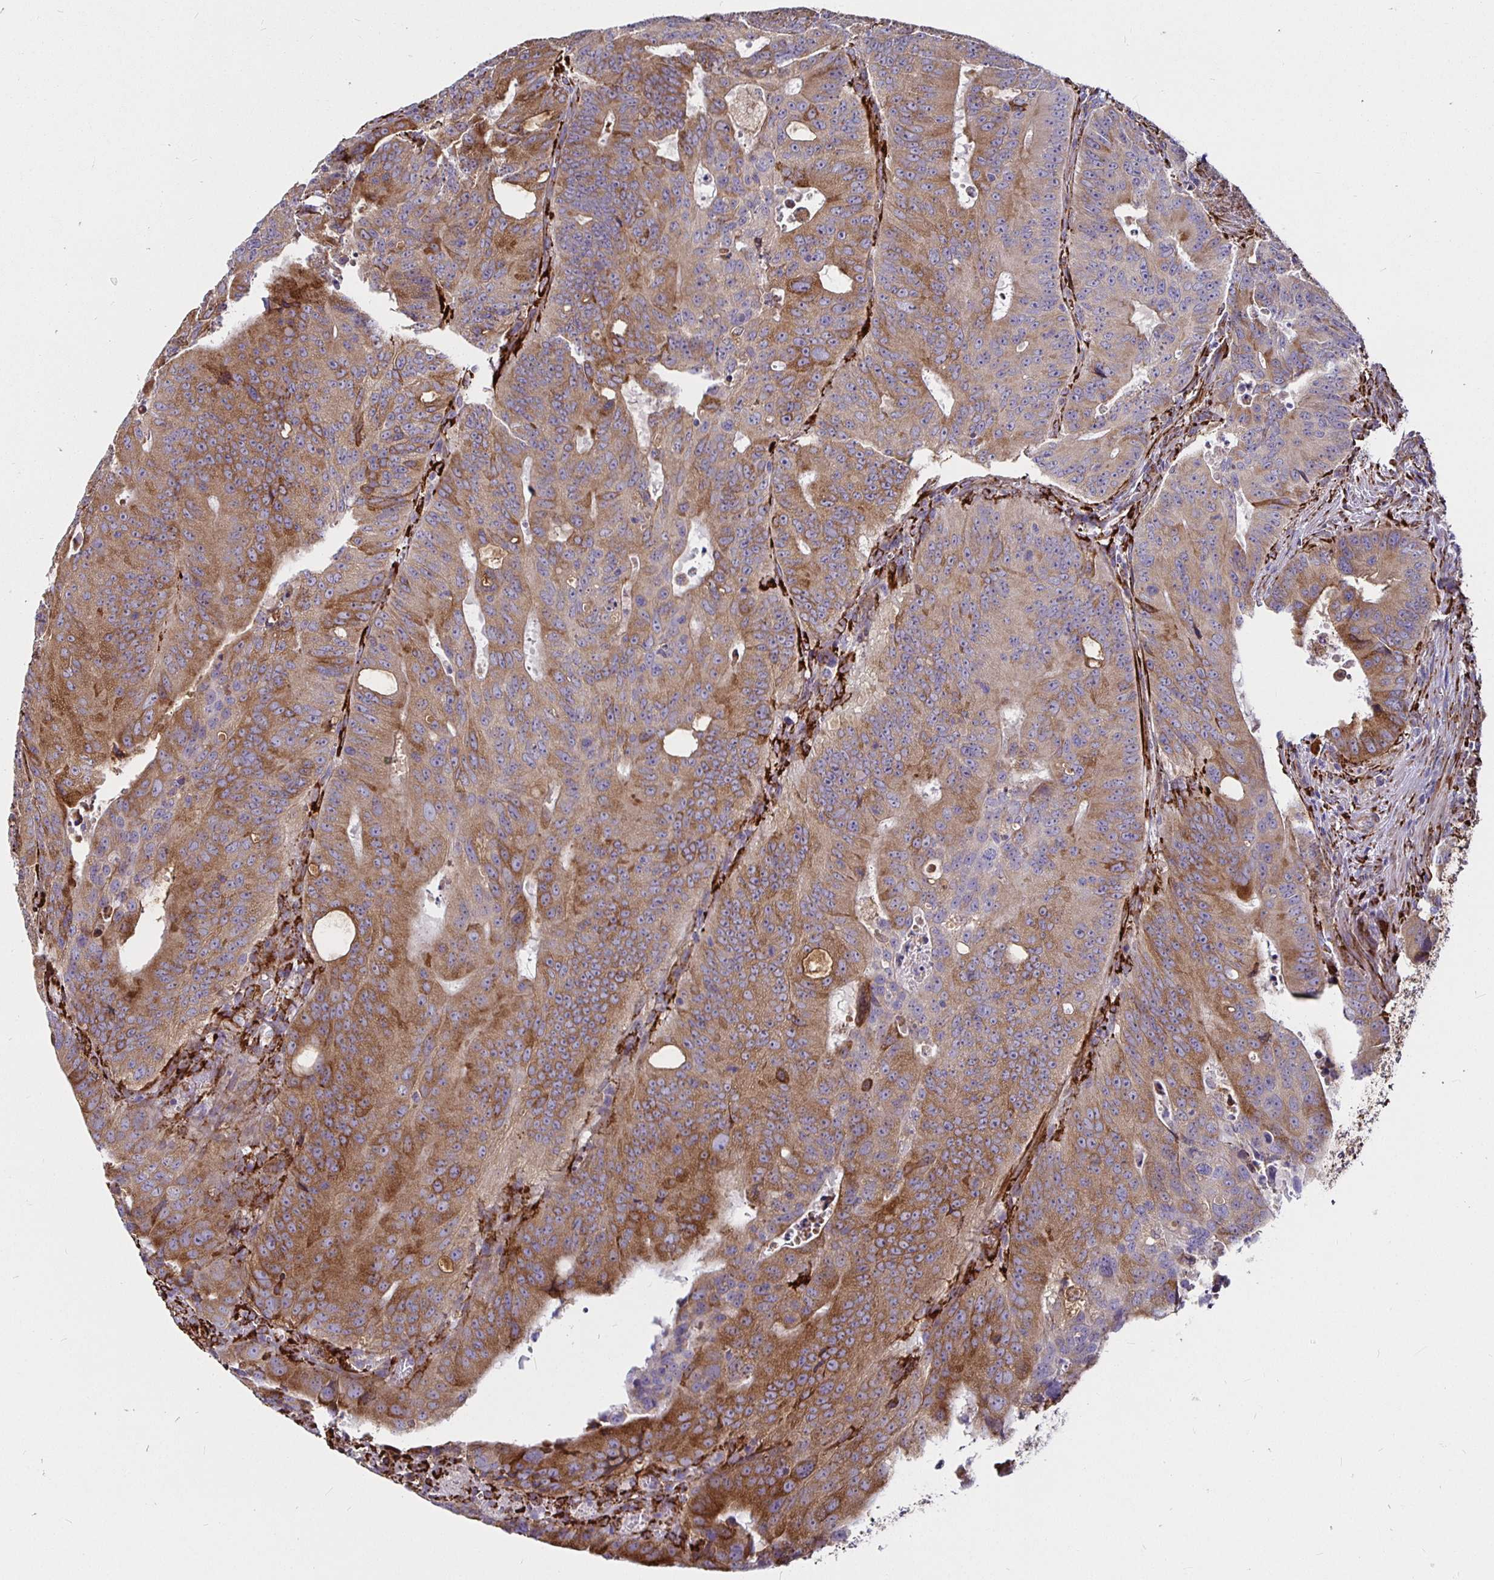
{"staining": {"intensity": "moderate", "quantity": "25%-75%", "location": "cytoplasmic/membranous"}, "tissue": "colorectal cancer", "cell_type": "Tumor cells", "image_type": "cancer", "snomed": [{"axis": "morphology", "description": "Adenocarcinoma, NOS"}, {"axis": "topography", "description": "Colon"}], "caption": "IHC image of neoplastic tissue: adenocarcinoma (colorectal) stained using IHC reveals medium levels of moderate protein expression localized specifically in the cytoplasmic/membranous of tumor cells, appearing as a cytoplasmic/membranous brown color.", "gene": "P4HA2", "patient": {"sex": "male", "age": 62}}